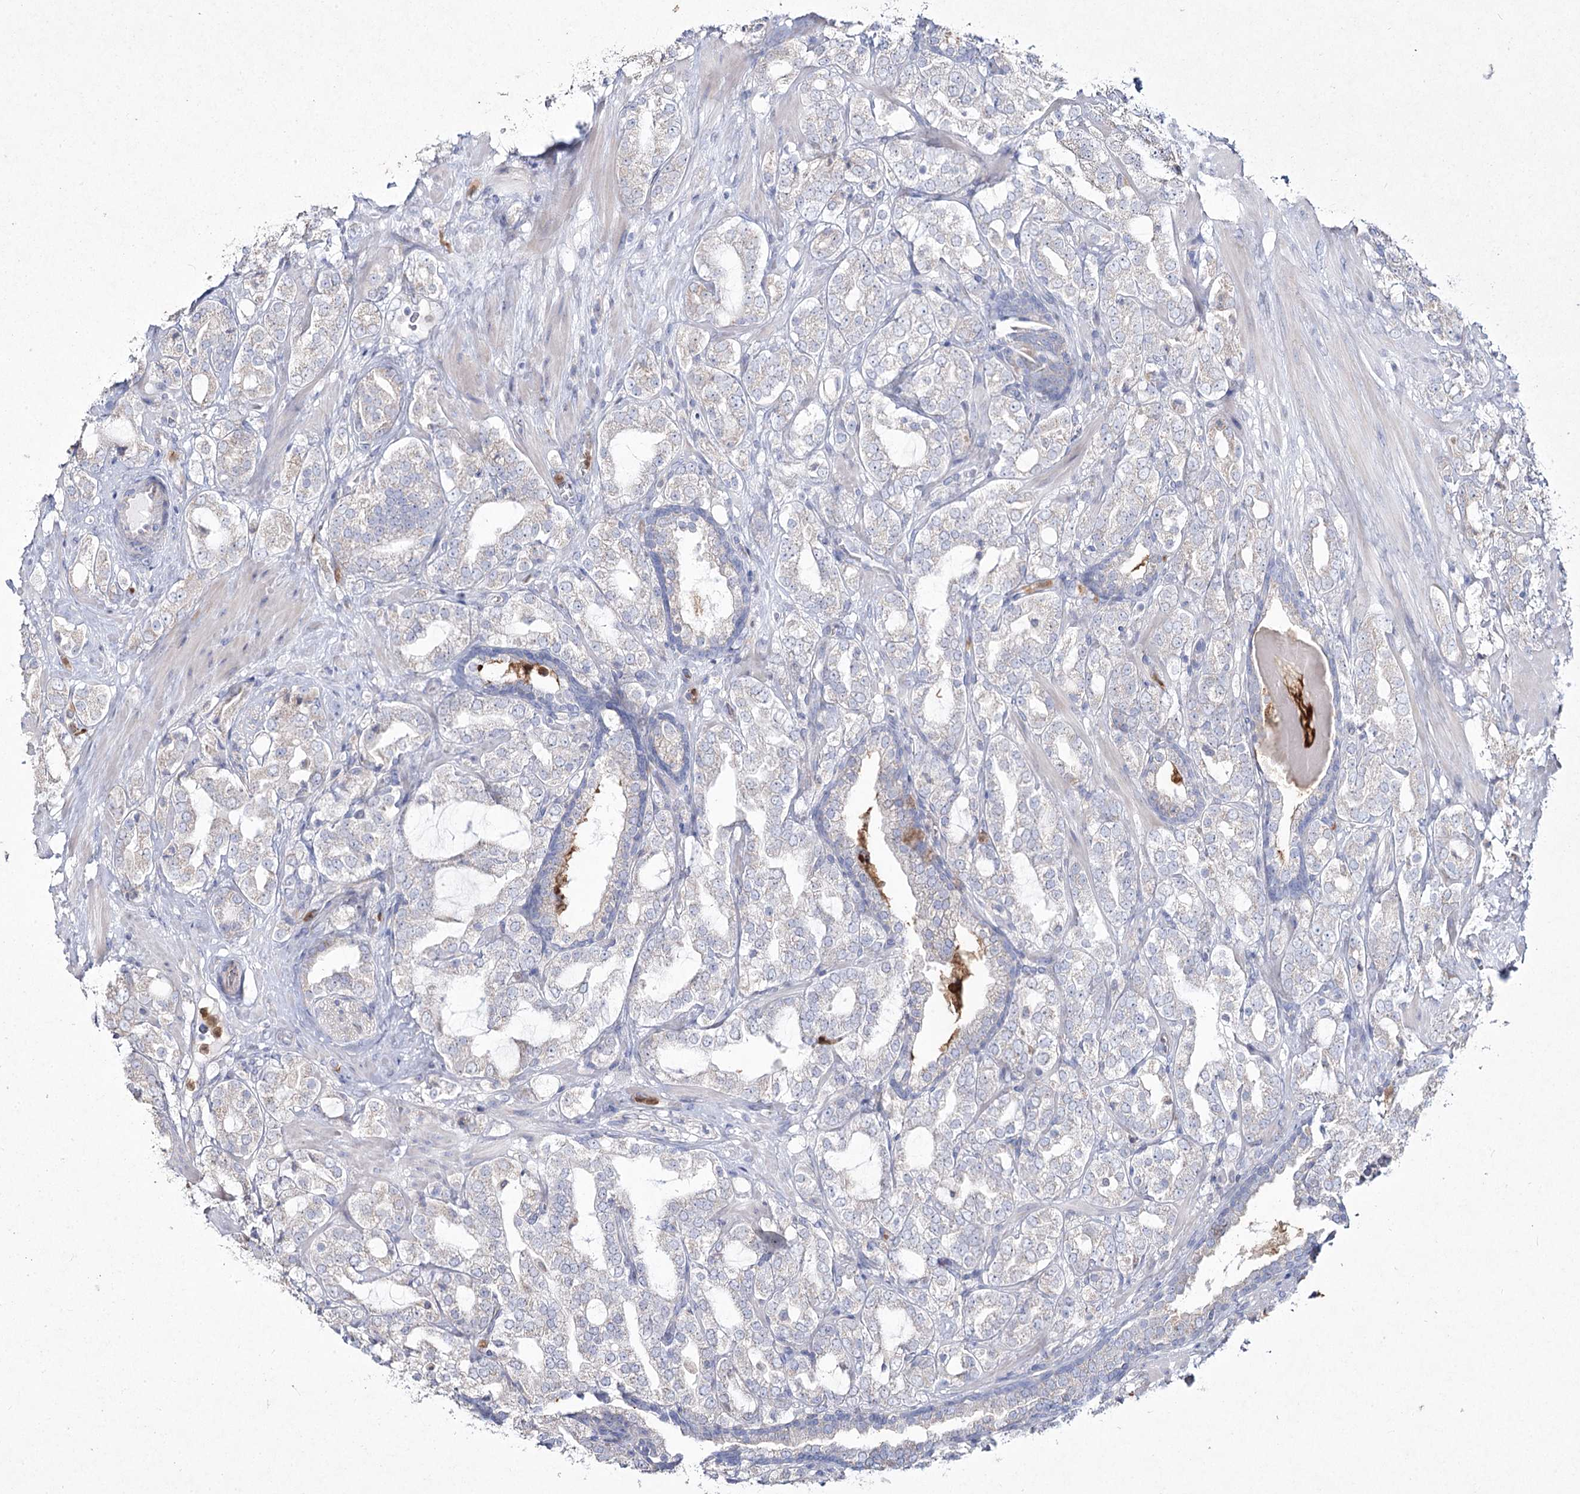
{"staining": {"intensity": "negative", "quantity": "none", "location": "none"}, "tissue": "prostate cancer", "cell_type": "Tumor cells", "image_type": "cancer", "snomed": [{"axis": "morphology", "description": "Adenocarcinoma, High grade"}, {"axis": "topography", "description": "Prostate"}], "caption": "This is an immunohistochemistry micrograph of prostate adenocarcinoma (high-grade). There is no staining in tumor cells.", "gene": "NIPAL4", "patient": {"sex": "male", "age": 64}}